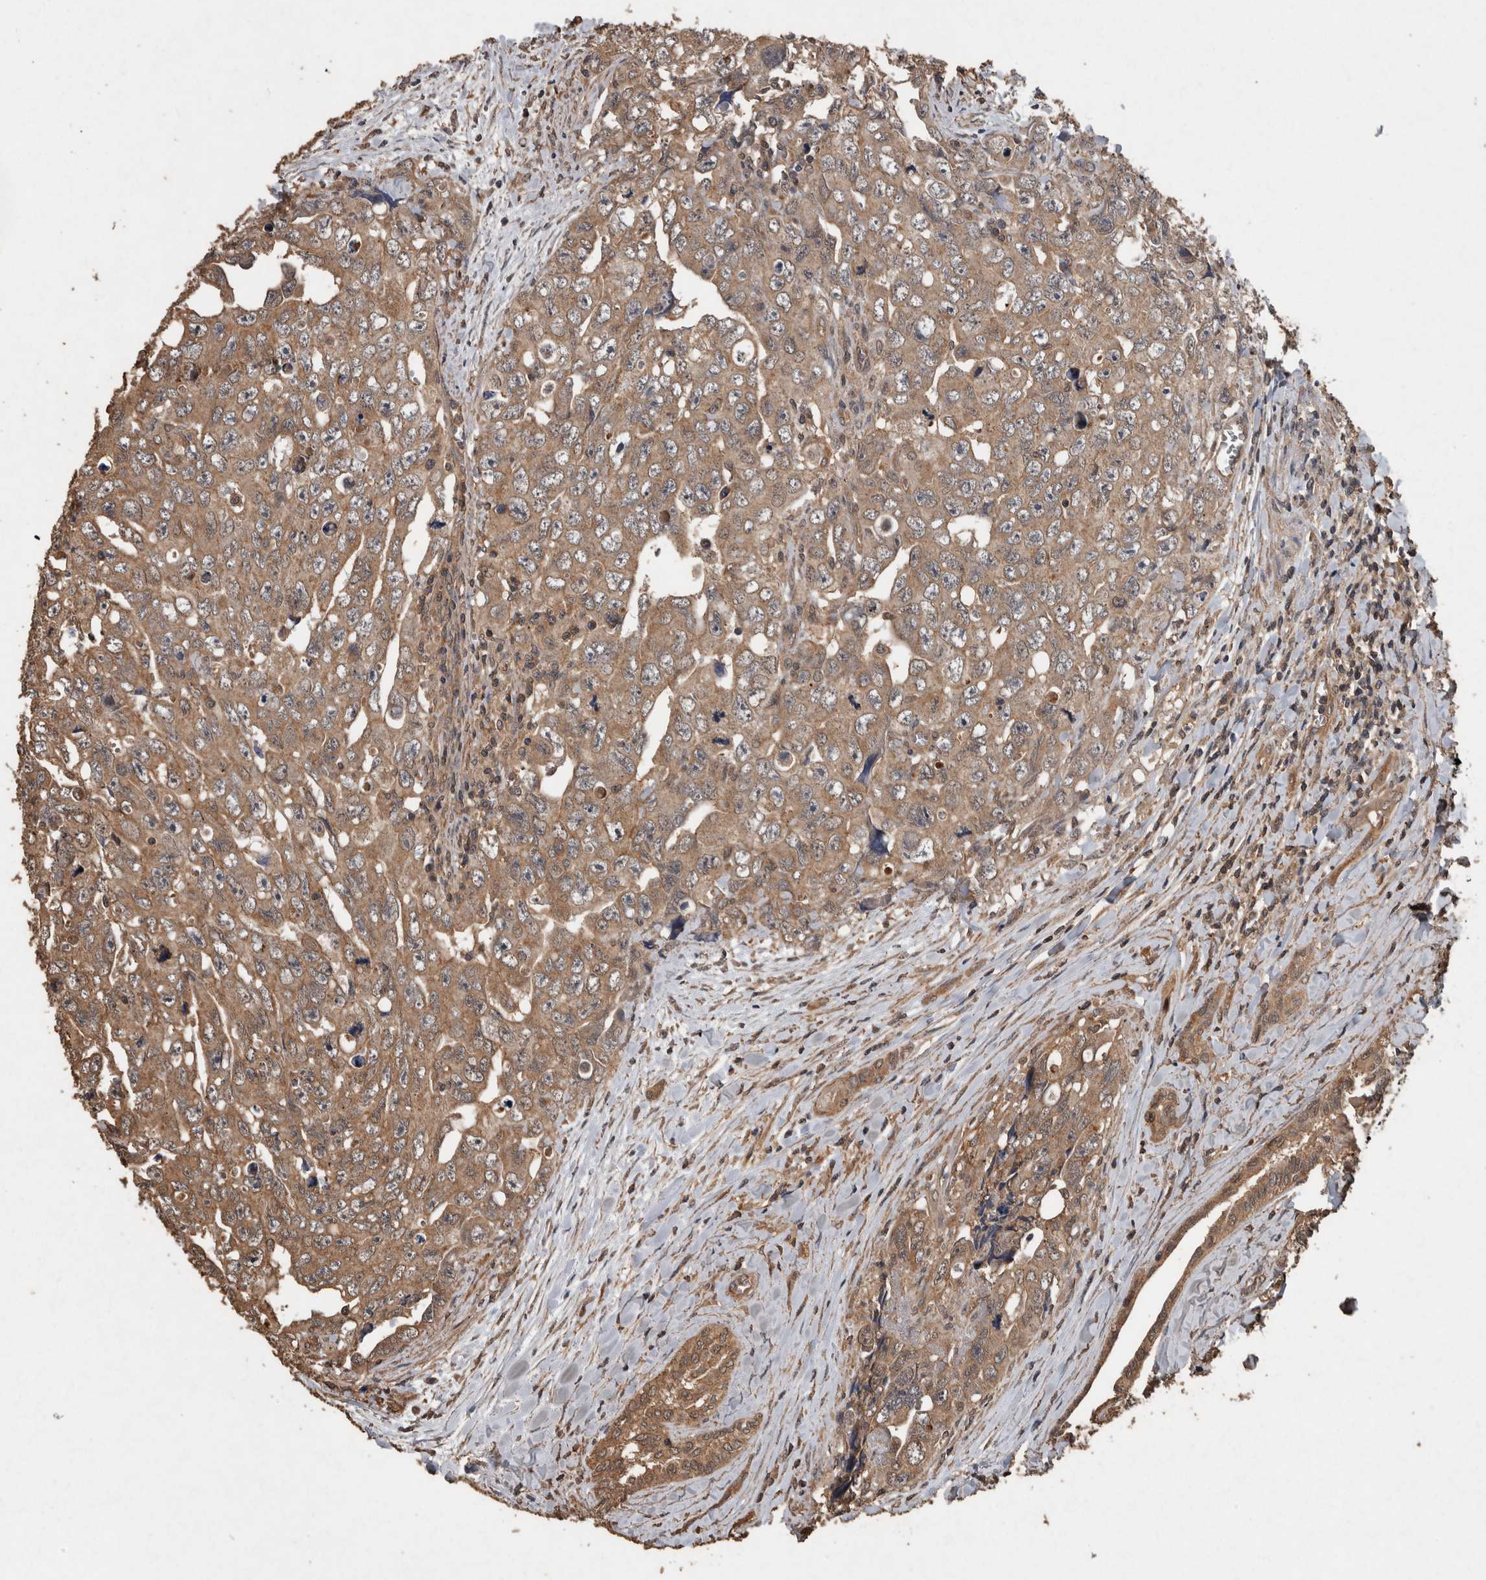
{"staining": {"intensity": "moderate", "quantity": ">75%", "location": "cytoplasmic/membranous"}, "tissue": "testis cancer", "cell_type": "Tumor cells", "image_type": "cancer", "snomed": [{"axis": "morphology", "description": "Carcinoma, Embryonal, NOS"}, {"axis": "topography", "description": "Testis"}], "caption": "The micrograph shows immunohistochemical staining of testis embryonal carcinoma. There is moderate cytoplasmic/membranous positivity is seen in about >75% of tumor cells. Using DAB (3,3'-diaminobenzidine) (brown) and hematoxylin (blue) stains, captured at high magnification using brightfield microscopy.", "gene": "FGFRL1", "patient": {"sex": "male", "age": 28}}